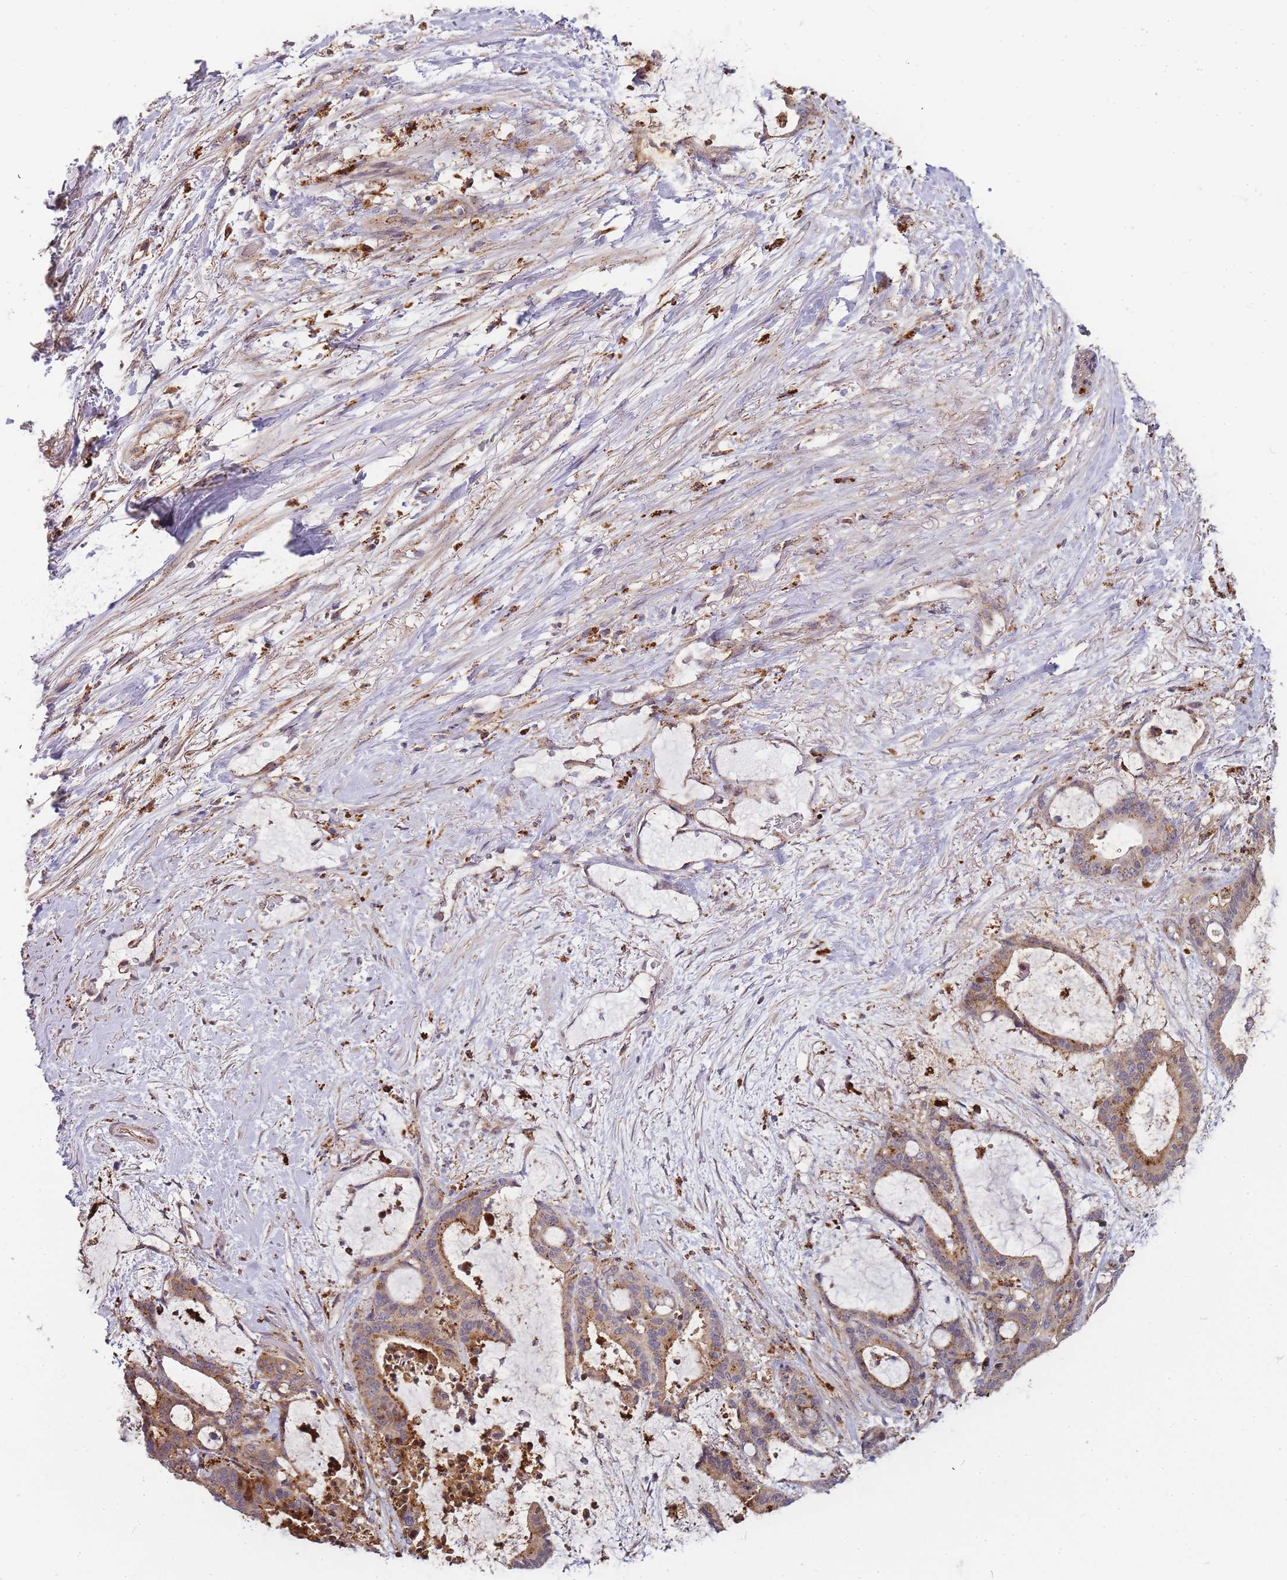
{"staining": {"intensity": "moderate", "quantity": ">75%", "location": "cytoplasmic/membranous"}, "tissue": "liver cancer", "cell_type": "Tumor cells", "image_type": "cancer", "snomed": [{"axis": "morphology", "description": "Normal tissue, NOS"}, {"axis": "morphology", "description": "Cholangiocarcinoma"}, {"axis": "topography", "description": "Liver"}, {"axis": "topography", "description": "Peripheral nerve tissue"}], "caption": "This photomicrograph demonstrates cholangiocarcinoma (liver) stained with immunohistochemistry to label a protein in brown. The cytoplasmic/membranous of tumor cells show moderate positivity for the protein. Nuclei are counter-stained blue.", "gene": "ATG5", "patient": {"sex": "female", "age": 73}}